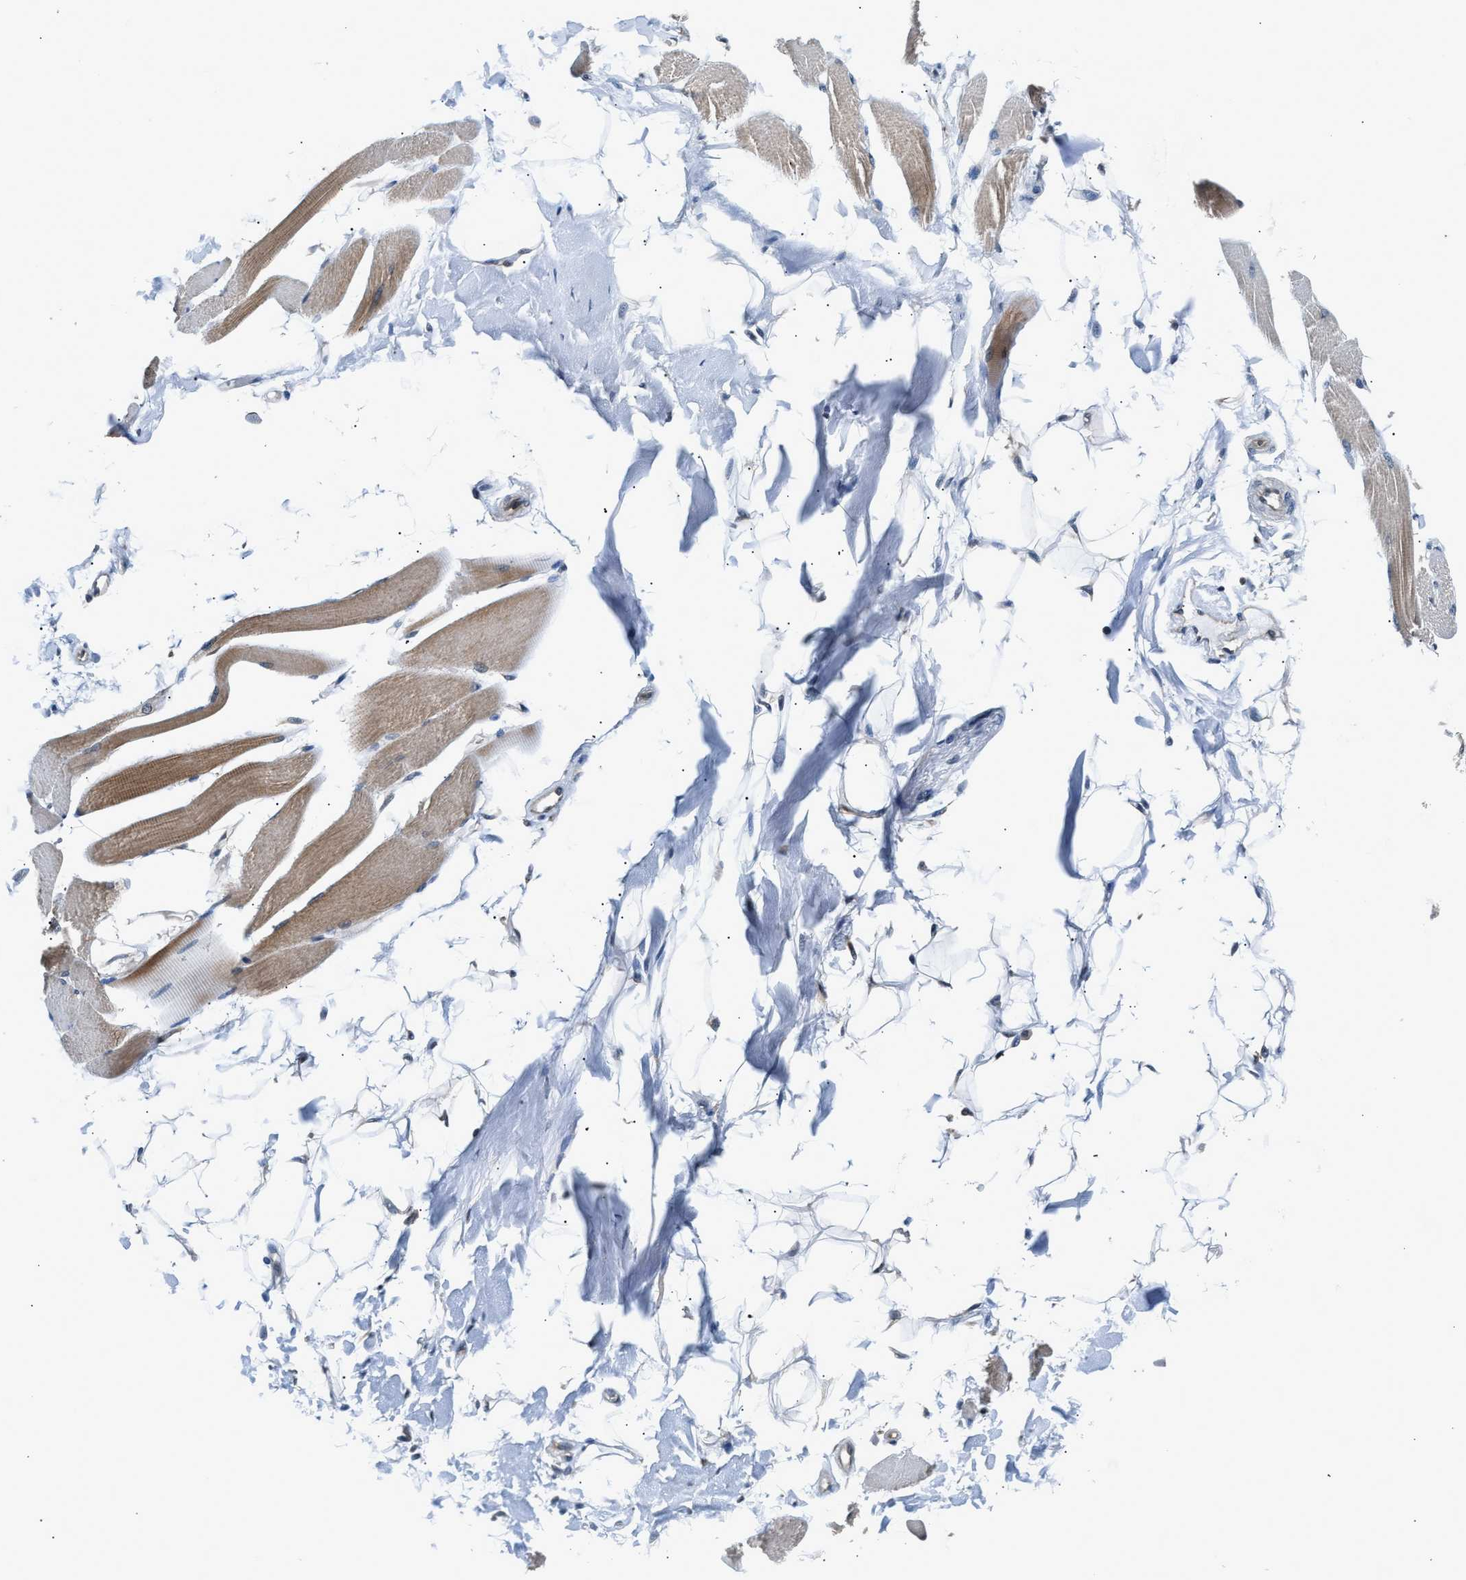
{"staining": {"intensity": "moderate", "quantity": ">75%", "location": "cytoplasmic/membranous"}, "tissue": "skeletal muscle", "cell_type": "Myocytes", "image_type": "normal", "snomed": [{"axis": "morphology", "description": "Normal tissue, NOS"}, {"axis": "topography", "description": "Skeletal muscle"}, {"axis": "topography", "description": "Peripheral nerve tissue"}], "caption": "Myocytes demonstrate medium levels of moderate cytoplasmic/membranous positivity in about >75% of cells in normal skeletal muscle. (DAB (3,3'-diaminobenzidine) IHC with brightfield microscopy, high magnification).", "gene": "RAB29", "patient": {"sex": "female", "age": 84}}